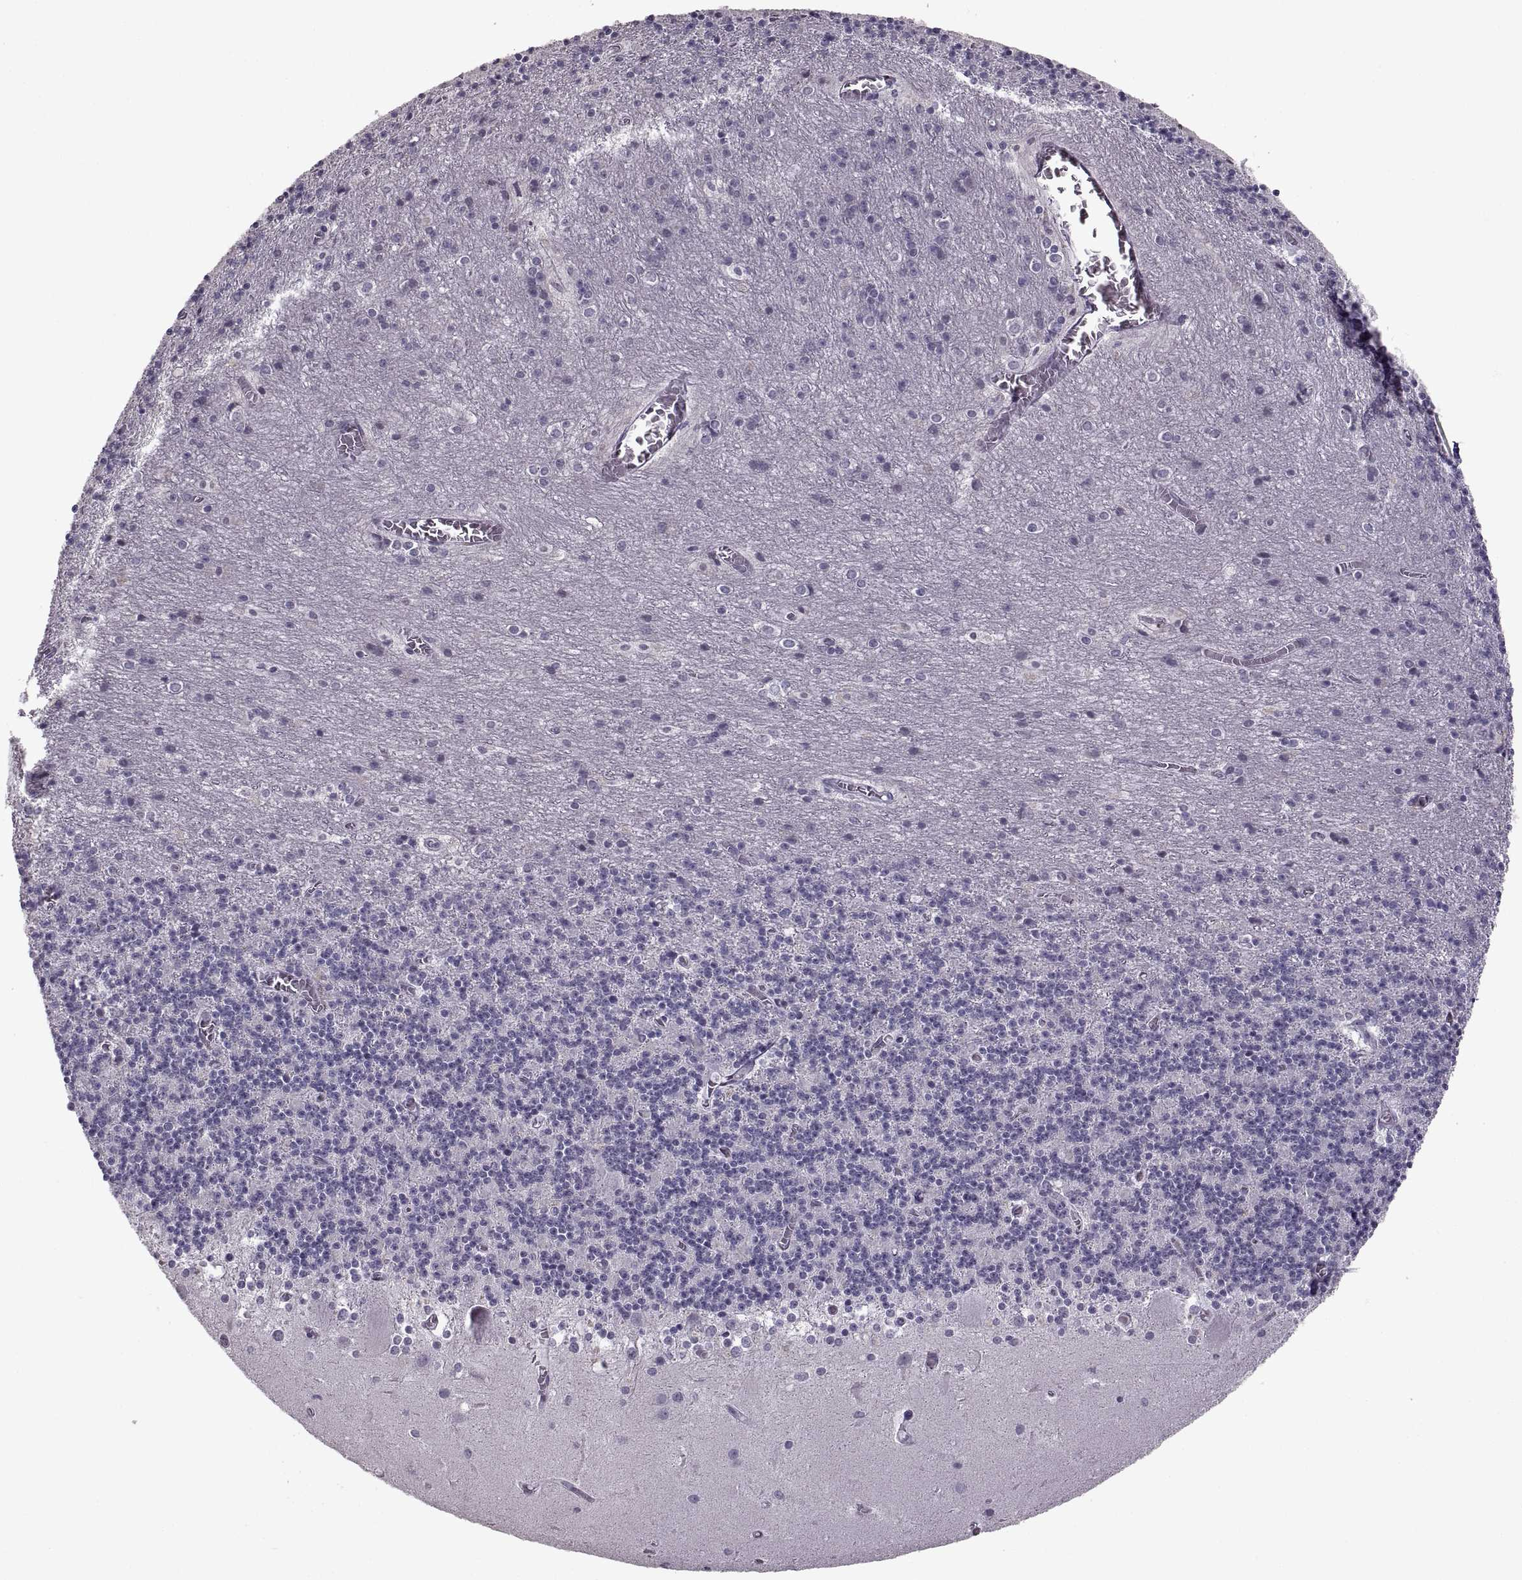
{"staining": {"intensity": "negative", "quantity": "none", "location": "none"}, "tissue": "cerebellum", "cell_type": "Cells in granular layer", "image_type": "normal", "snomed": [{"axis": "morphology", "description": "Normal tissue, NOS"}, {"axis": "topography", "description": "Cerebellum"}], "caption": "A micrograph of human cerebellum is negative for staining in cells in granular layer. The staining is performed using DAB (3,3'-diaminobenzidine) brown chromogen with nuclei counter-stained in using hematoxylin.", "gene": "PAGE2B", "patient": {"sex": "male", "age": 70}}